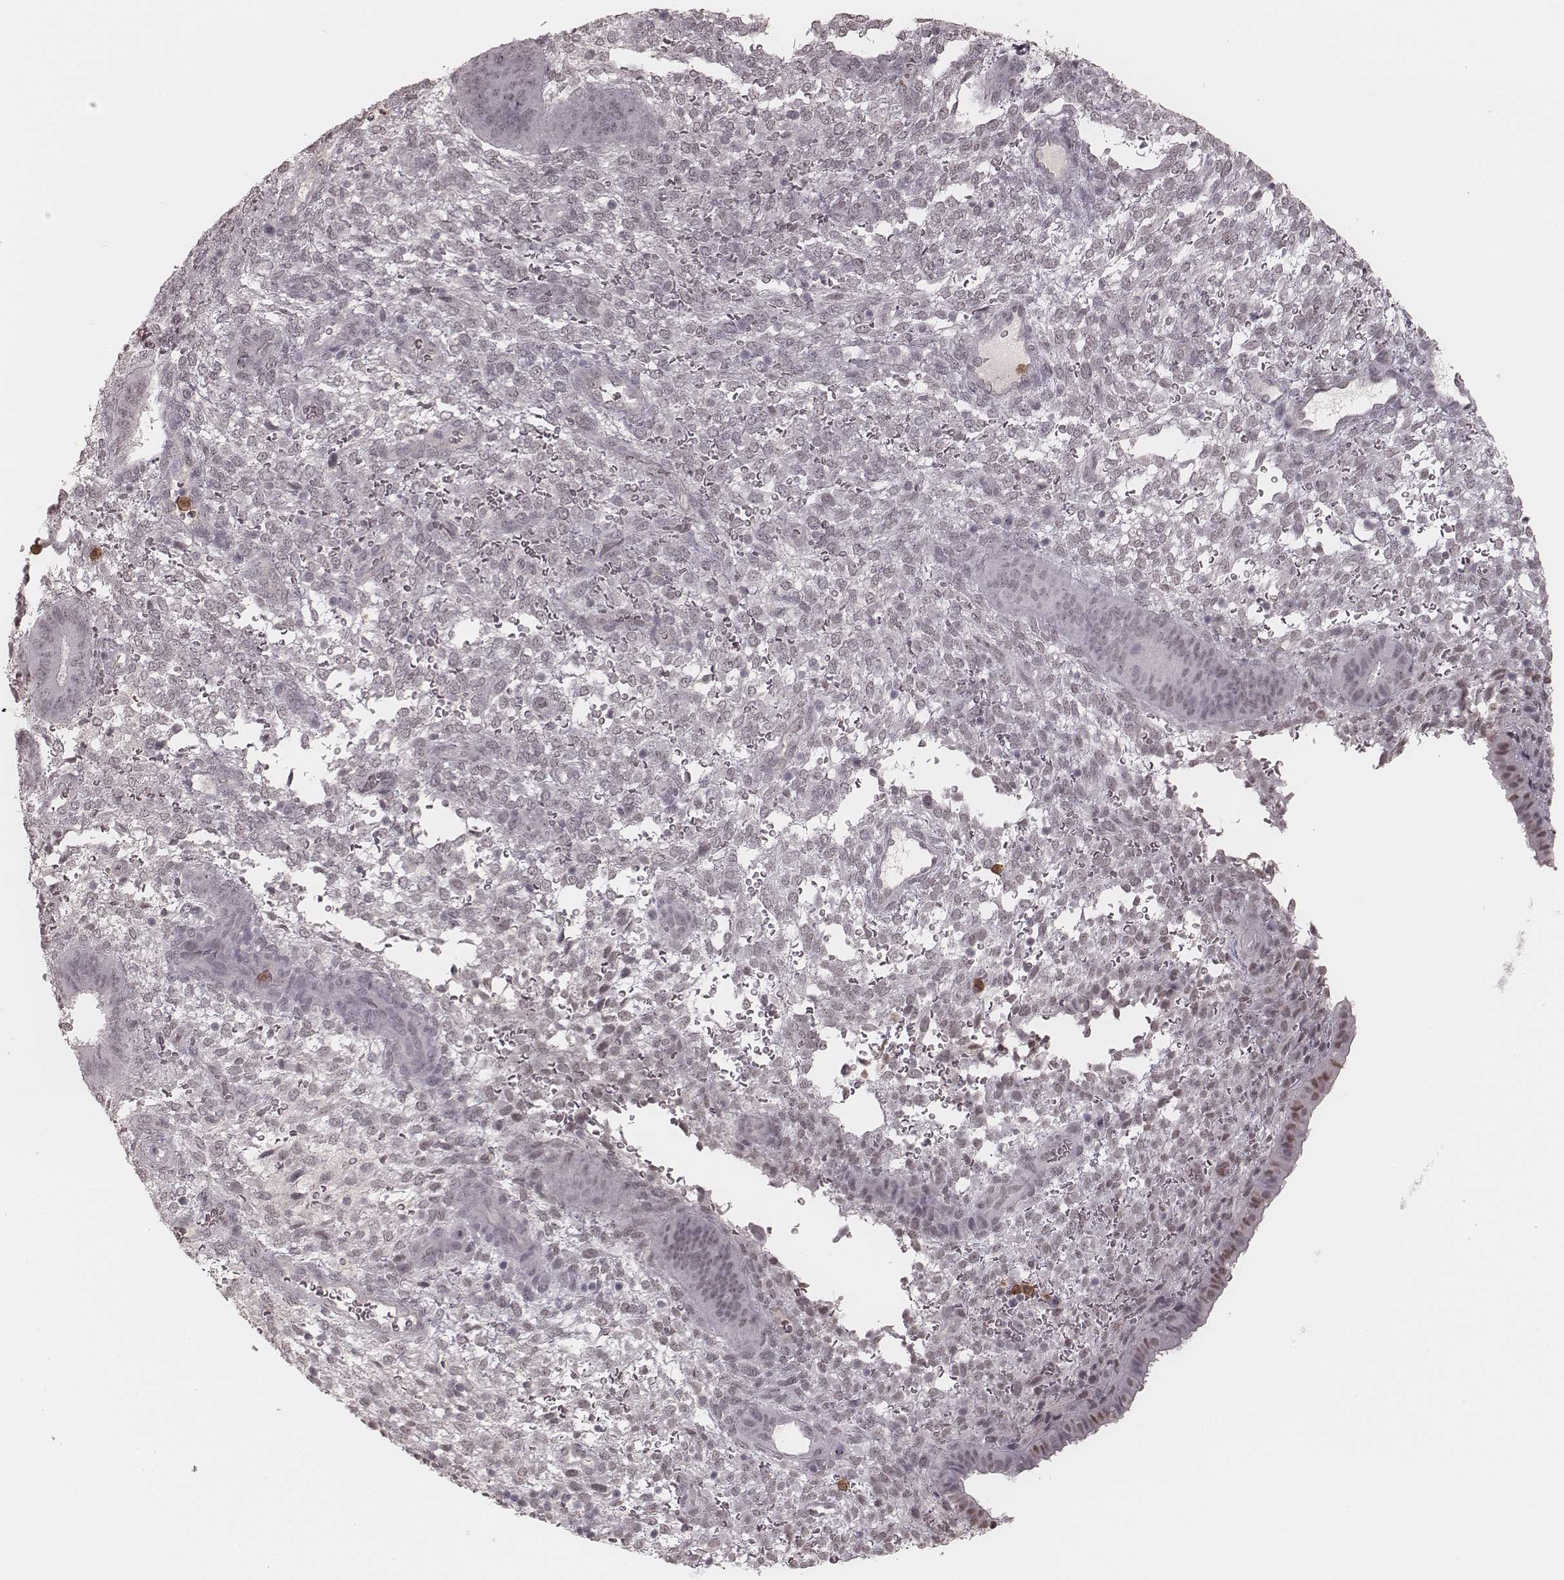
{"staining": {"intensity": "negative", "quantity": "none", "location": "none"}, "tissue": "endometrium", "cell_type": "Cells in endometrial stroma", "image_type": "normal", "snomed": [{"axis": "morphology", "description": "Normal tissue, NOS"}, {"axis": "topography", "description": "Endometrium"}], "caption": "Protein analysis of normal endometrium demonstrates no significant positivity in cells in endometrial stroma.", "gene": "KITLG", "patient": {"sex": "female", "age": 39}}